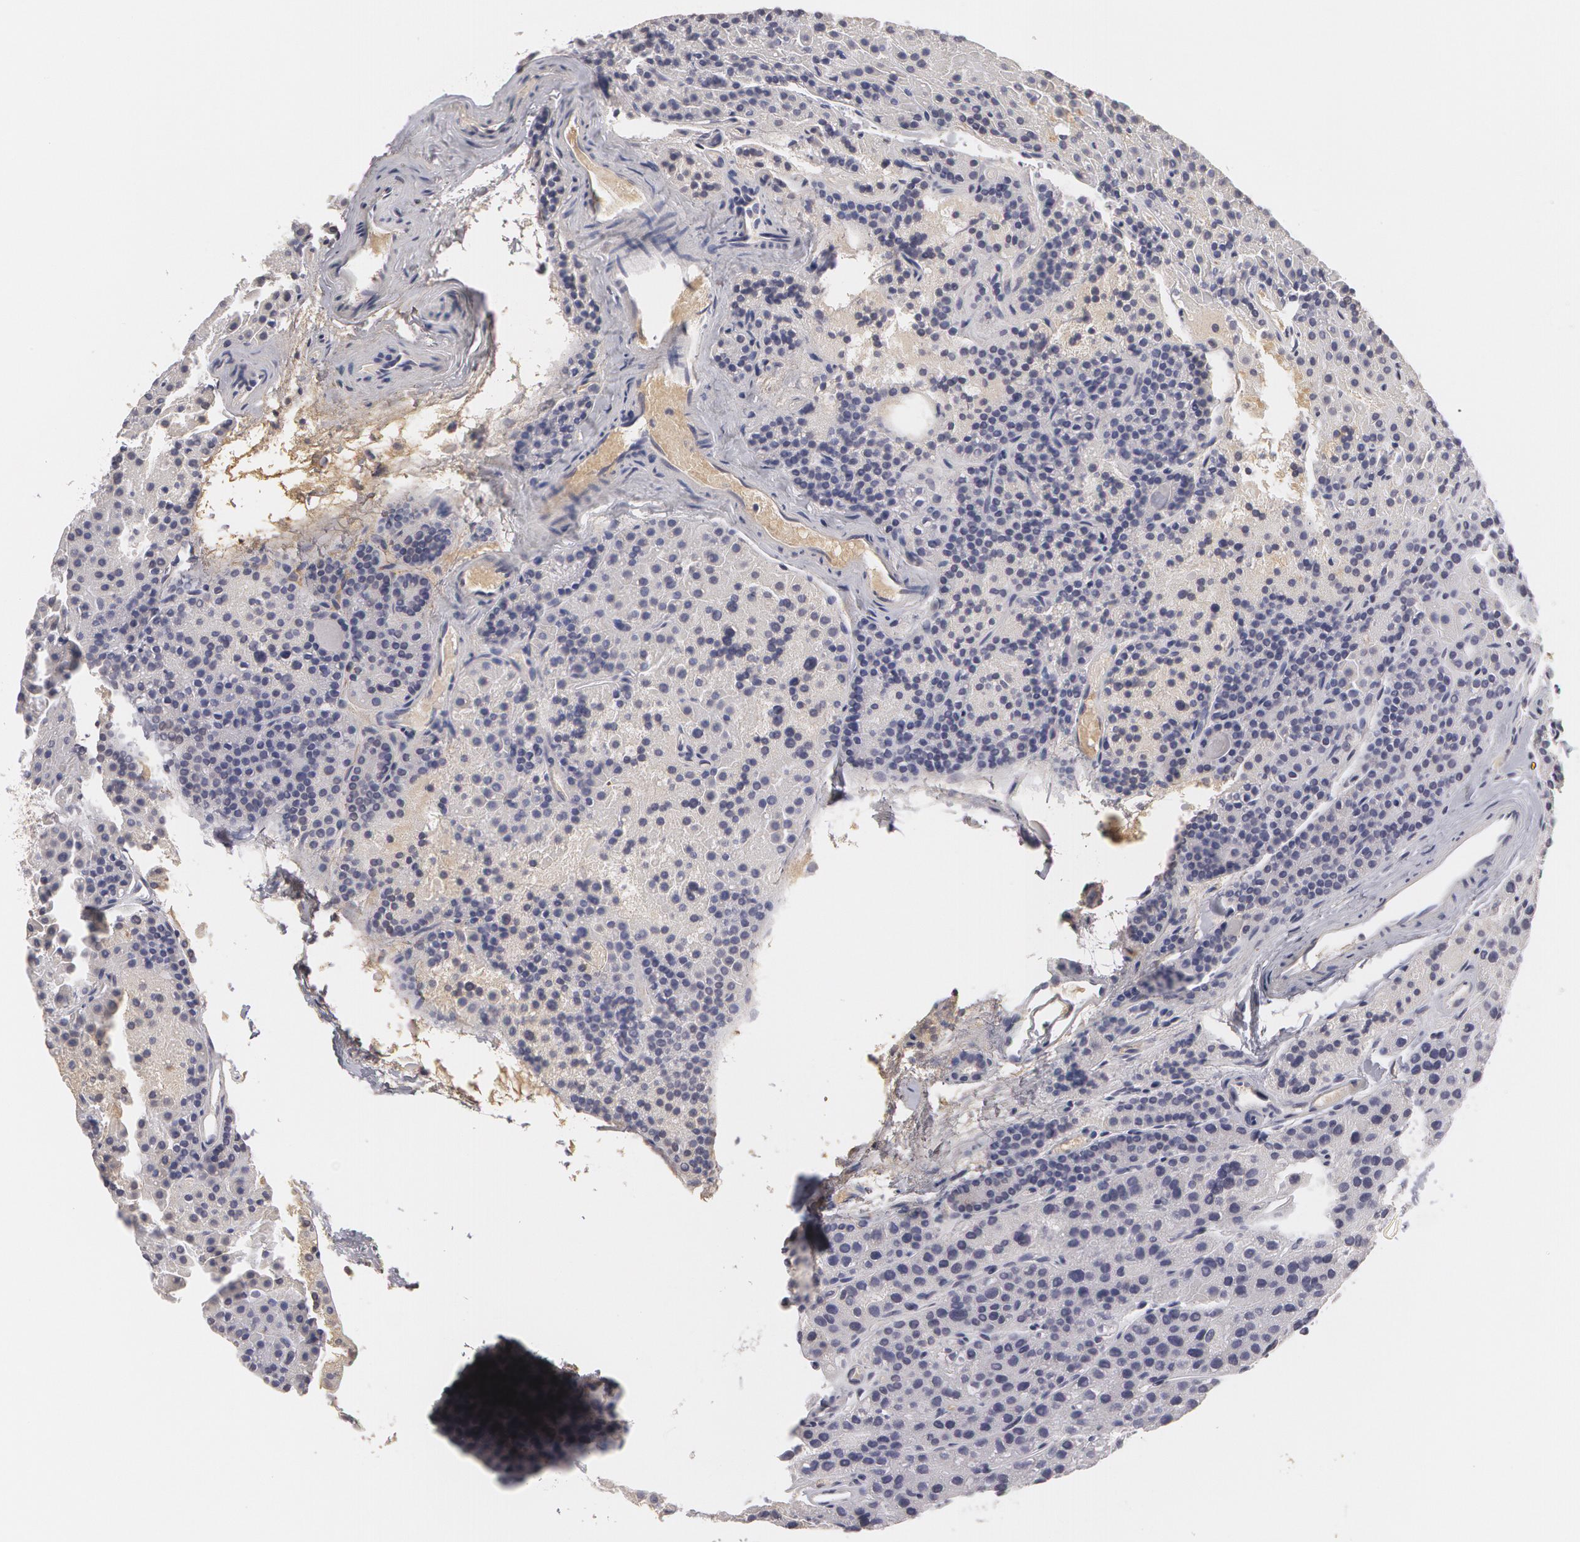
{"staining": {"intensity": "weak", "quantity": "<25%", "location": "cytoplasmic/membranous"}, "tissue": "parathyroid gland", "cell_type": "Glandular cells", "image_type": "normal", "snomed": [{"axis": "morphology", "description": "Normal tissue, NOS"}, {"axis": "topography", "description": "Parathyroid gland"}], "caption": "Immunohistochemistry (IHC) micrograph of unremarkable parathyroid gland: human parathyroid gland stained with DAB (3,3'-diaminobenzidine) demonstrates no significant protein positivity in glandular cells.", "gene": "CAT", "patient": {"sex": "male", "age": 71}}